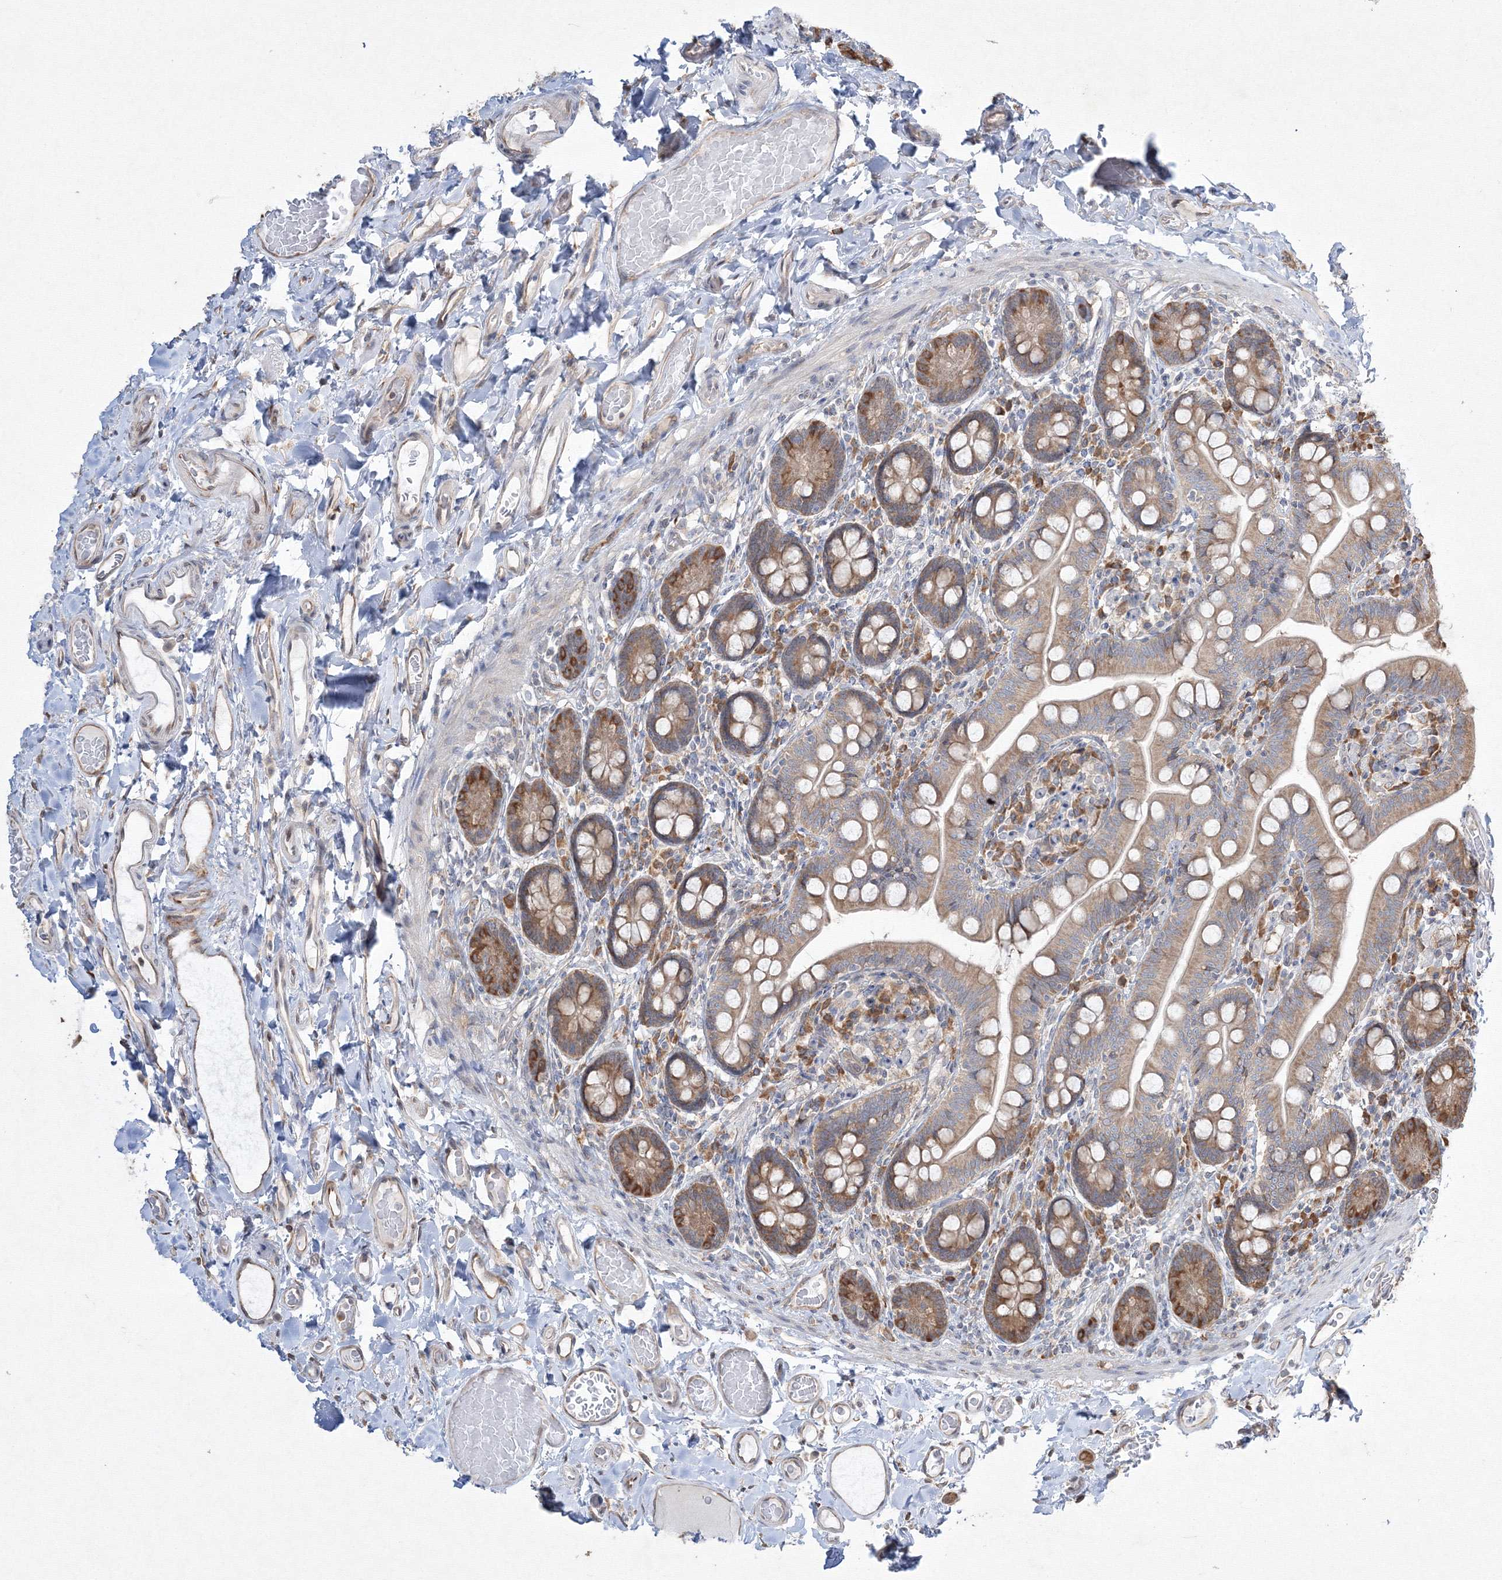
{"staining": {"intensity": "moderate", "quantity": "25%-75%", "location": "cytoplasmic/membranous"}, "tissue": "small intestine", "cell_type": "Glandular cells", "image_type": "normal", "snomed": [{"axis": "morphology", "description": "Normal tissue, NOS"}, {"axis": "topography", "description": "Small intestine"}], "caption": "Unremarkable small intestine displays moderate cytoplasmic/membranous staining in approximately 25%-75% of glandular cells.", "gene": "FBXL8", "patient": {"sex": "female", "age": 64}}